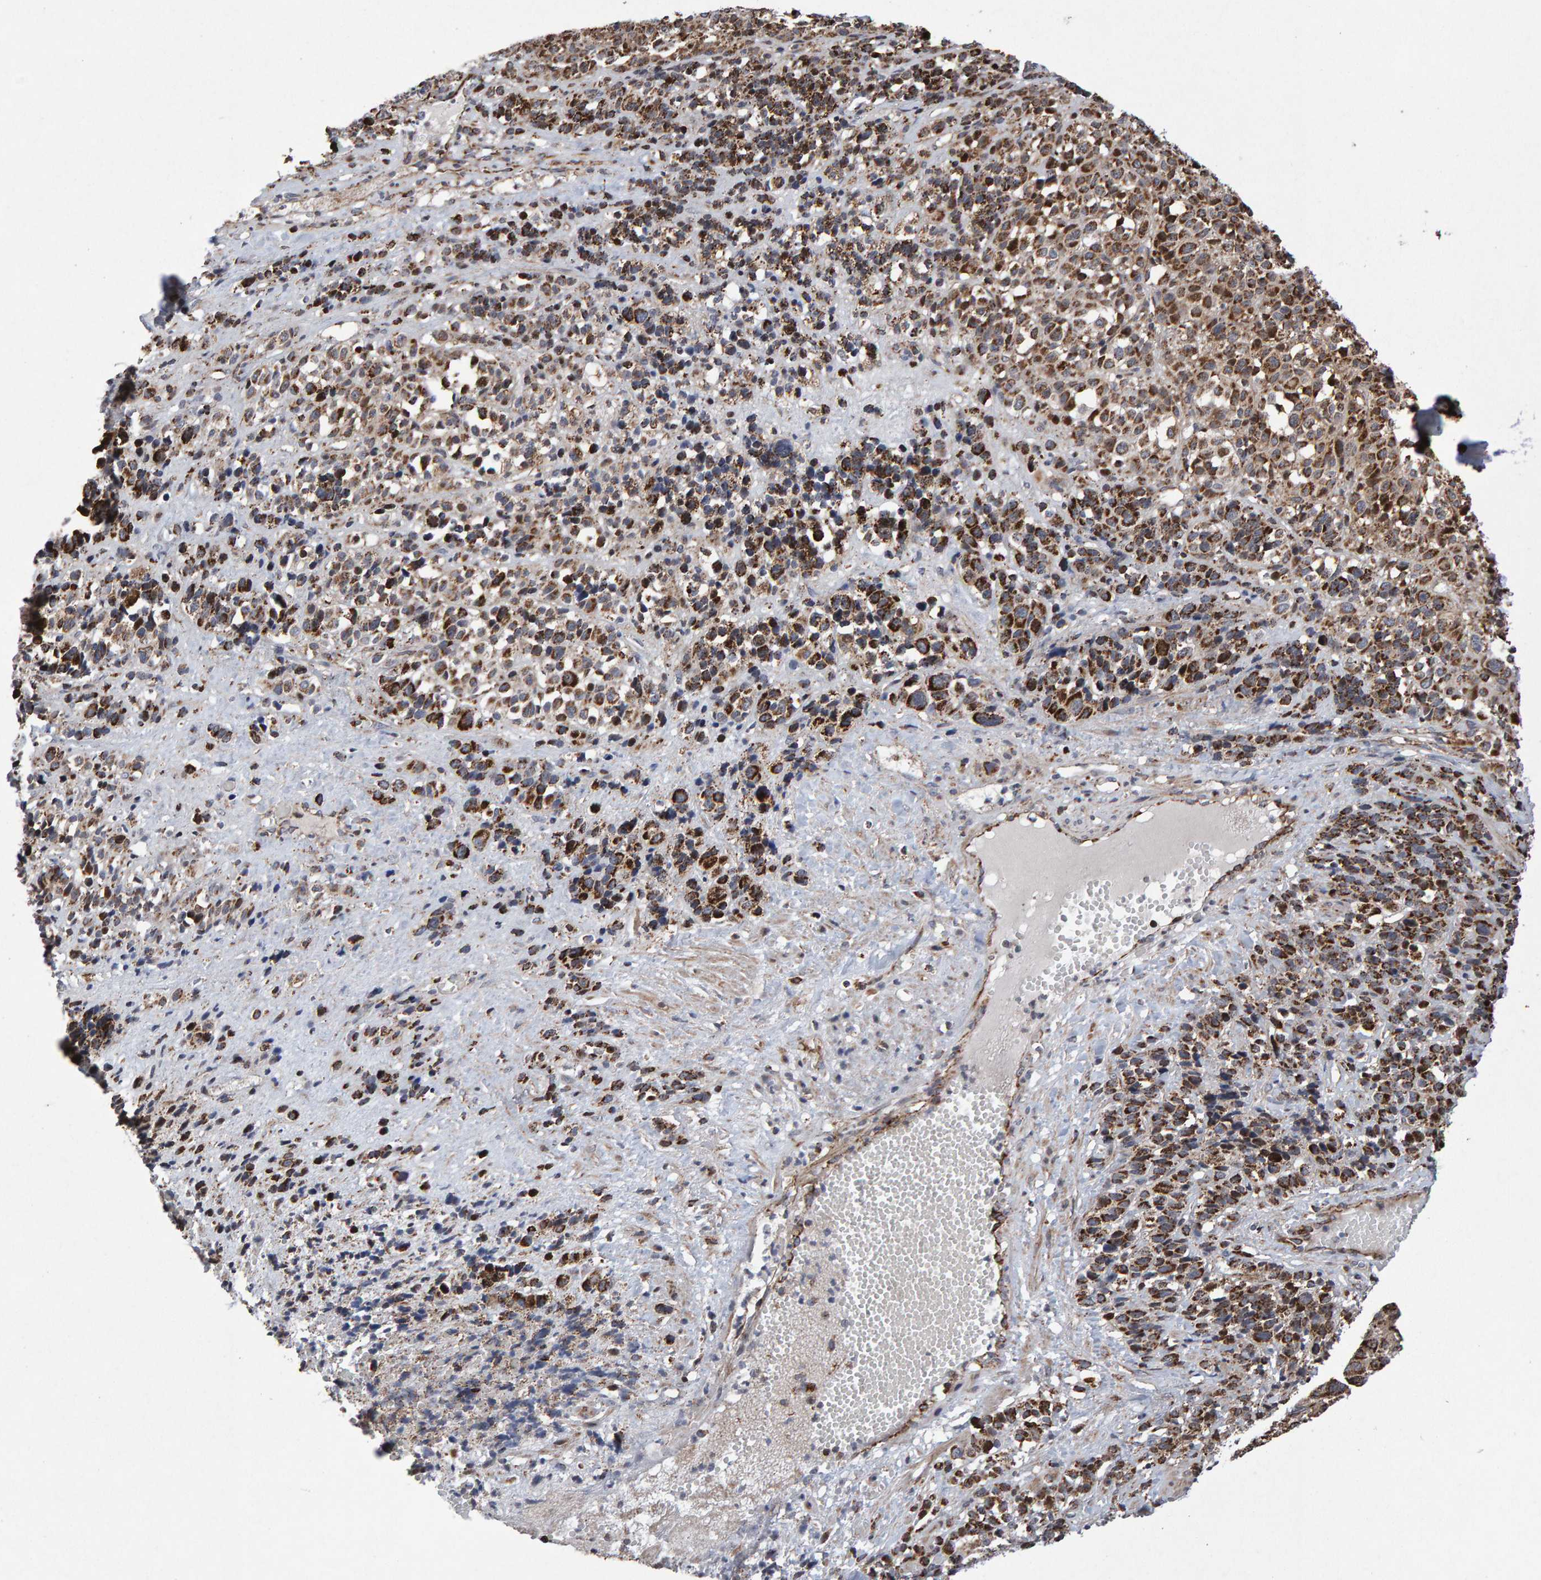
{"staining": {"intensity": "strong", "quantity": ">75%", "location": "cytoplasmic/membranous"}, "tissue": "melanoma", "cell_type": "Tumor cells", "image_type": "cancer", "snomed": [{"axis": "morphology", "description": "Malignant melanoma, Metastatic site"}, {"axis": "topography", "description": "Skin"}], "caption": "There is high levels of strong cytoplasmic/membranous staining in tumor cells of malignant melanoma (metastatic site), as demonstrated by immunohistochemical staining (brown color).", "gene": "PECR", "patient": {"sex": "female", "age": 74}}